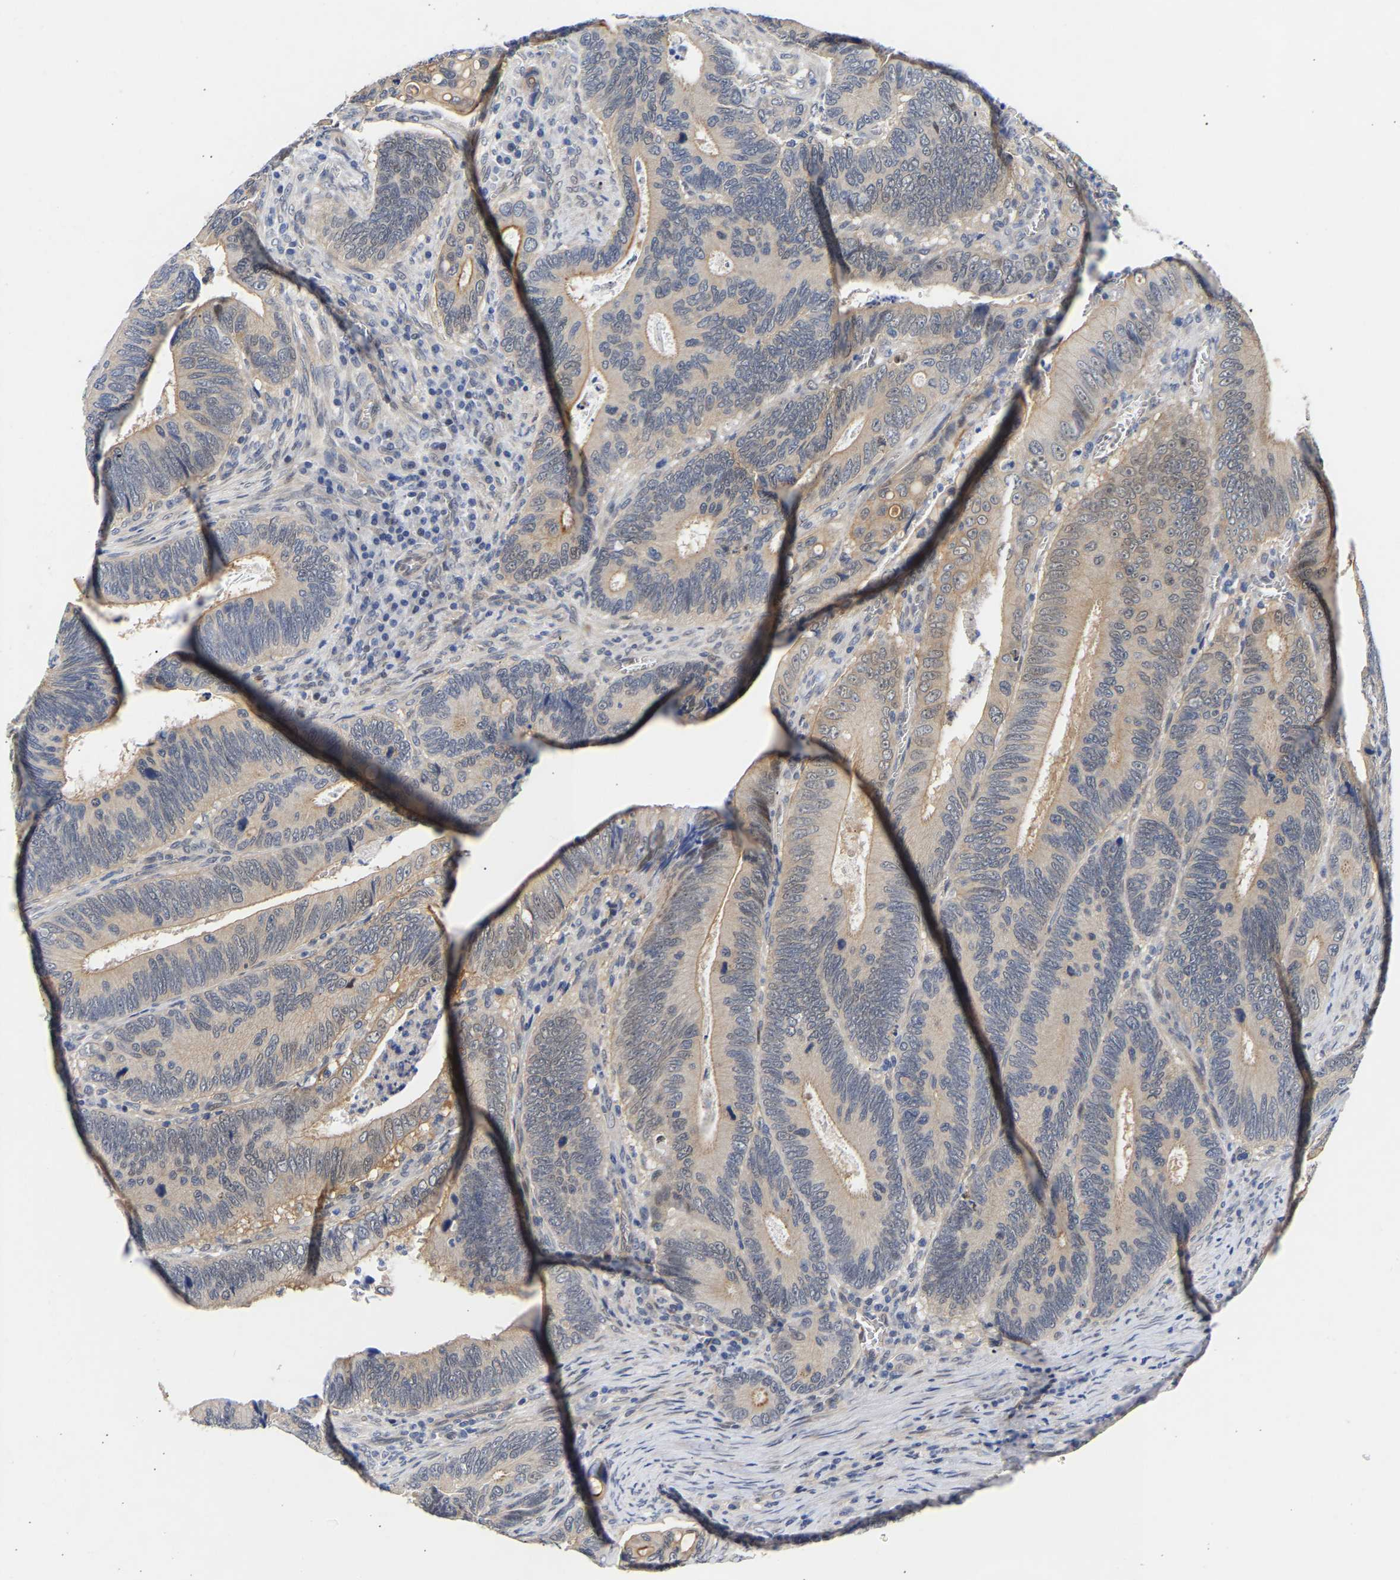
{"staining": {"intensity": "weak", "quantity": "25%-75%", "location": "cytoplasmic/membranous"}, "tissue": "colorectal cancer", "cell_type": "Tumor cells", "image_type": "cancer", "snomed": [{"axis": "morphology", "description": "Inflammation, NOS"}, {"axis": "morphology", "description": "Adenocarcinoma, NOS"}, {"axis": "topography", "description": "Colon"}], "caption": "High-magnification brightfield microscopy of colorectal adenocarcinoma stained with DAB (3,3'-diaminobenzidine) (brown) and counterstained with hematoxylin (blue). tumor cells exhibit weak cytoplasmic/membranous expression is present in about25%-75% of cells.", "gene": "CCDC6", "patient": {"sex": "male", "age": 72}}